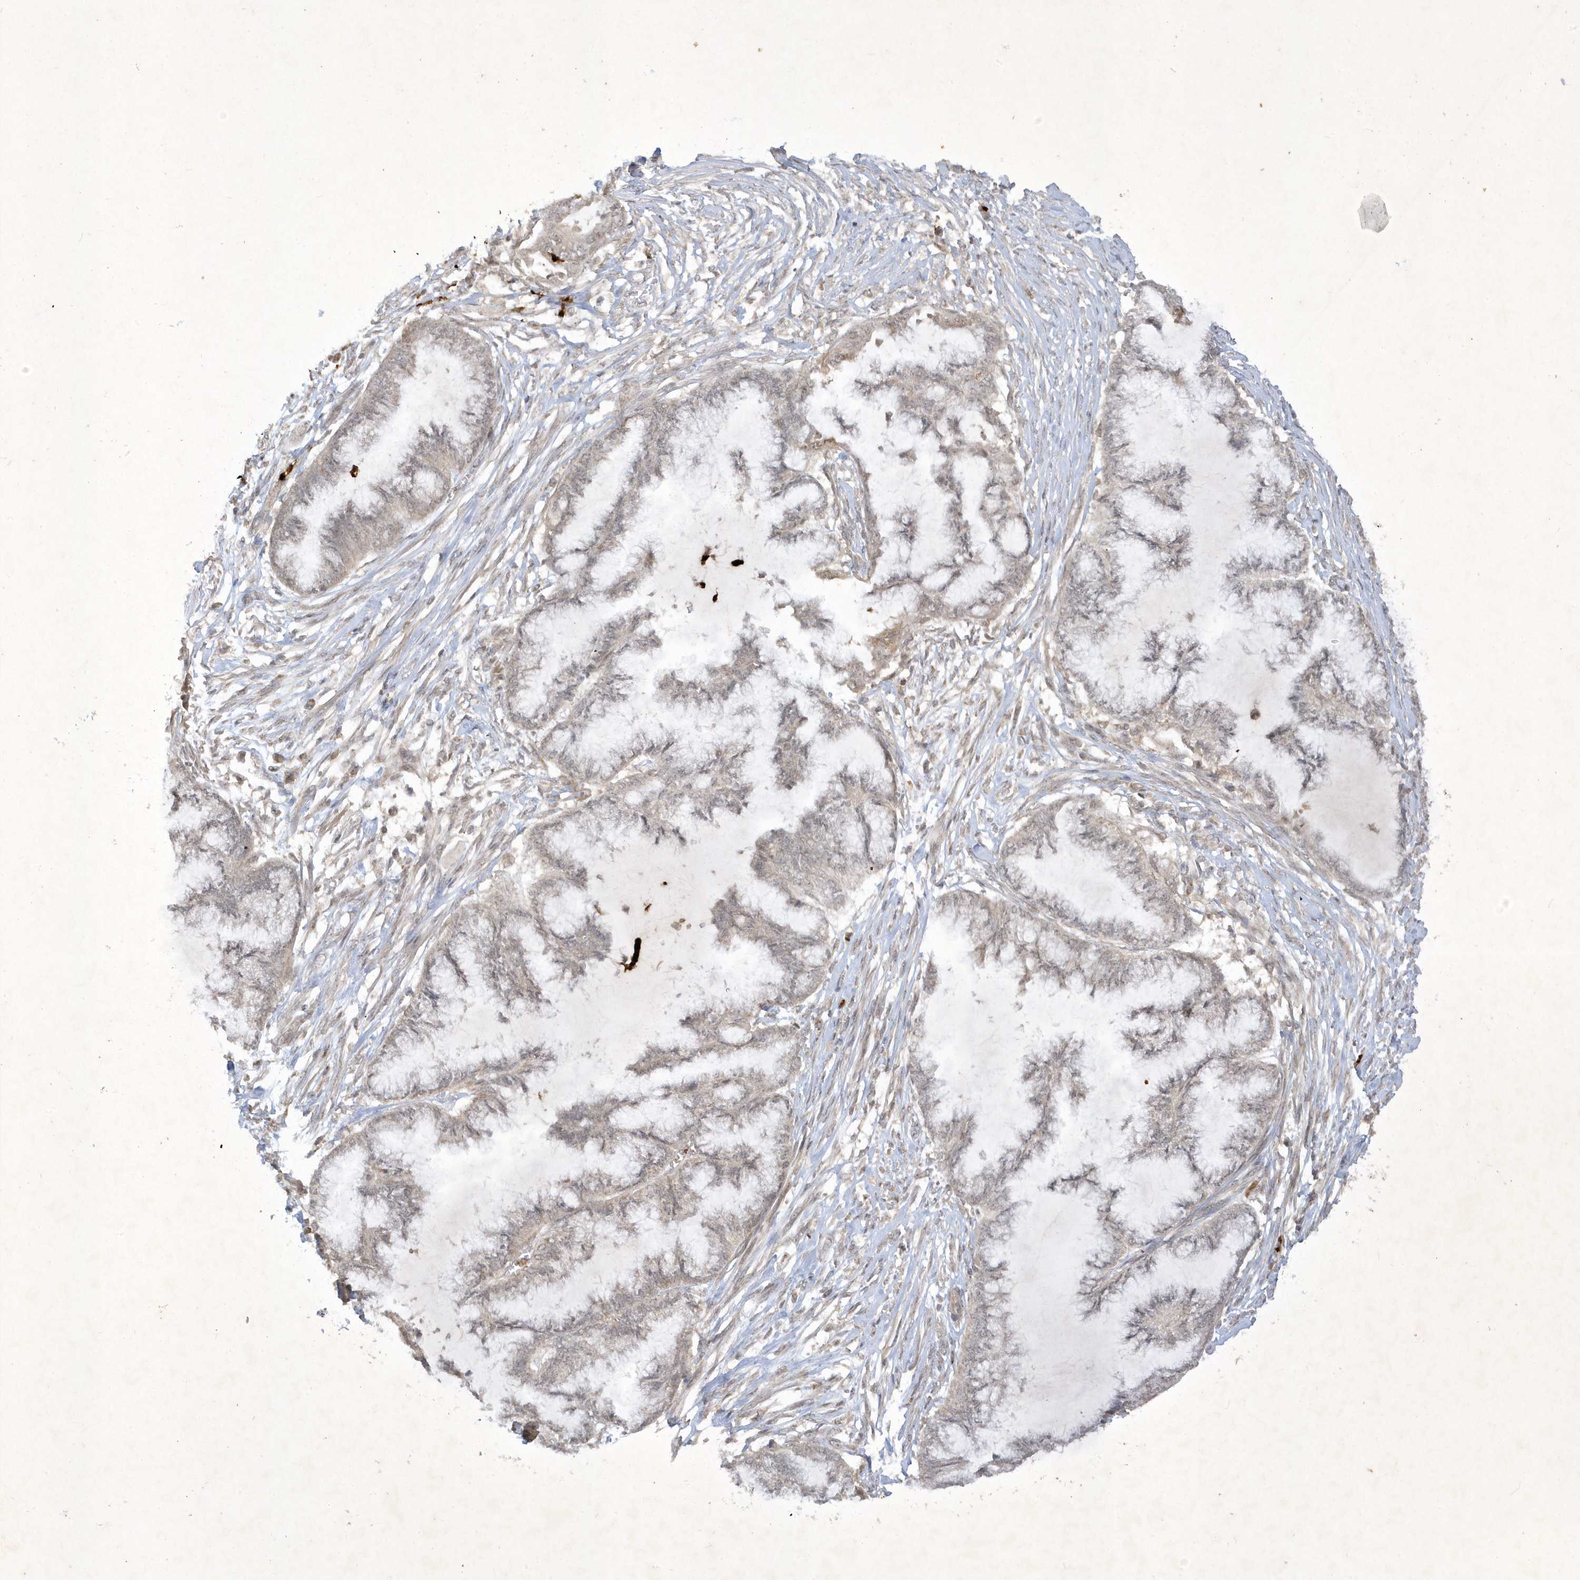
{"staining": {"intensity": "negative", "quantity": "none", "location": "none"}, "tissue": "endometrial cancer", "cell_type": "Tumor cells", "image_type": "cancer", "snomed": [{"axis": "morphology", "description": "Adenocarcinoma, NOS"}, {"axis": "topography", "description": "Endometrium"}], "caption": "An immunohistochemistry photomicrograph of adenocarcinoma (endometrial) is shown. There is no staining in tumor cells of adenocarcinoma (endometrial).", "gene": "ZNF213", "patient": {"sex": "female", "age": 86}}